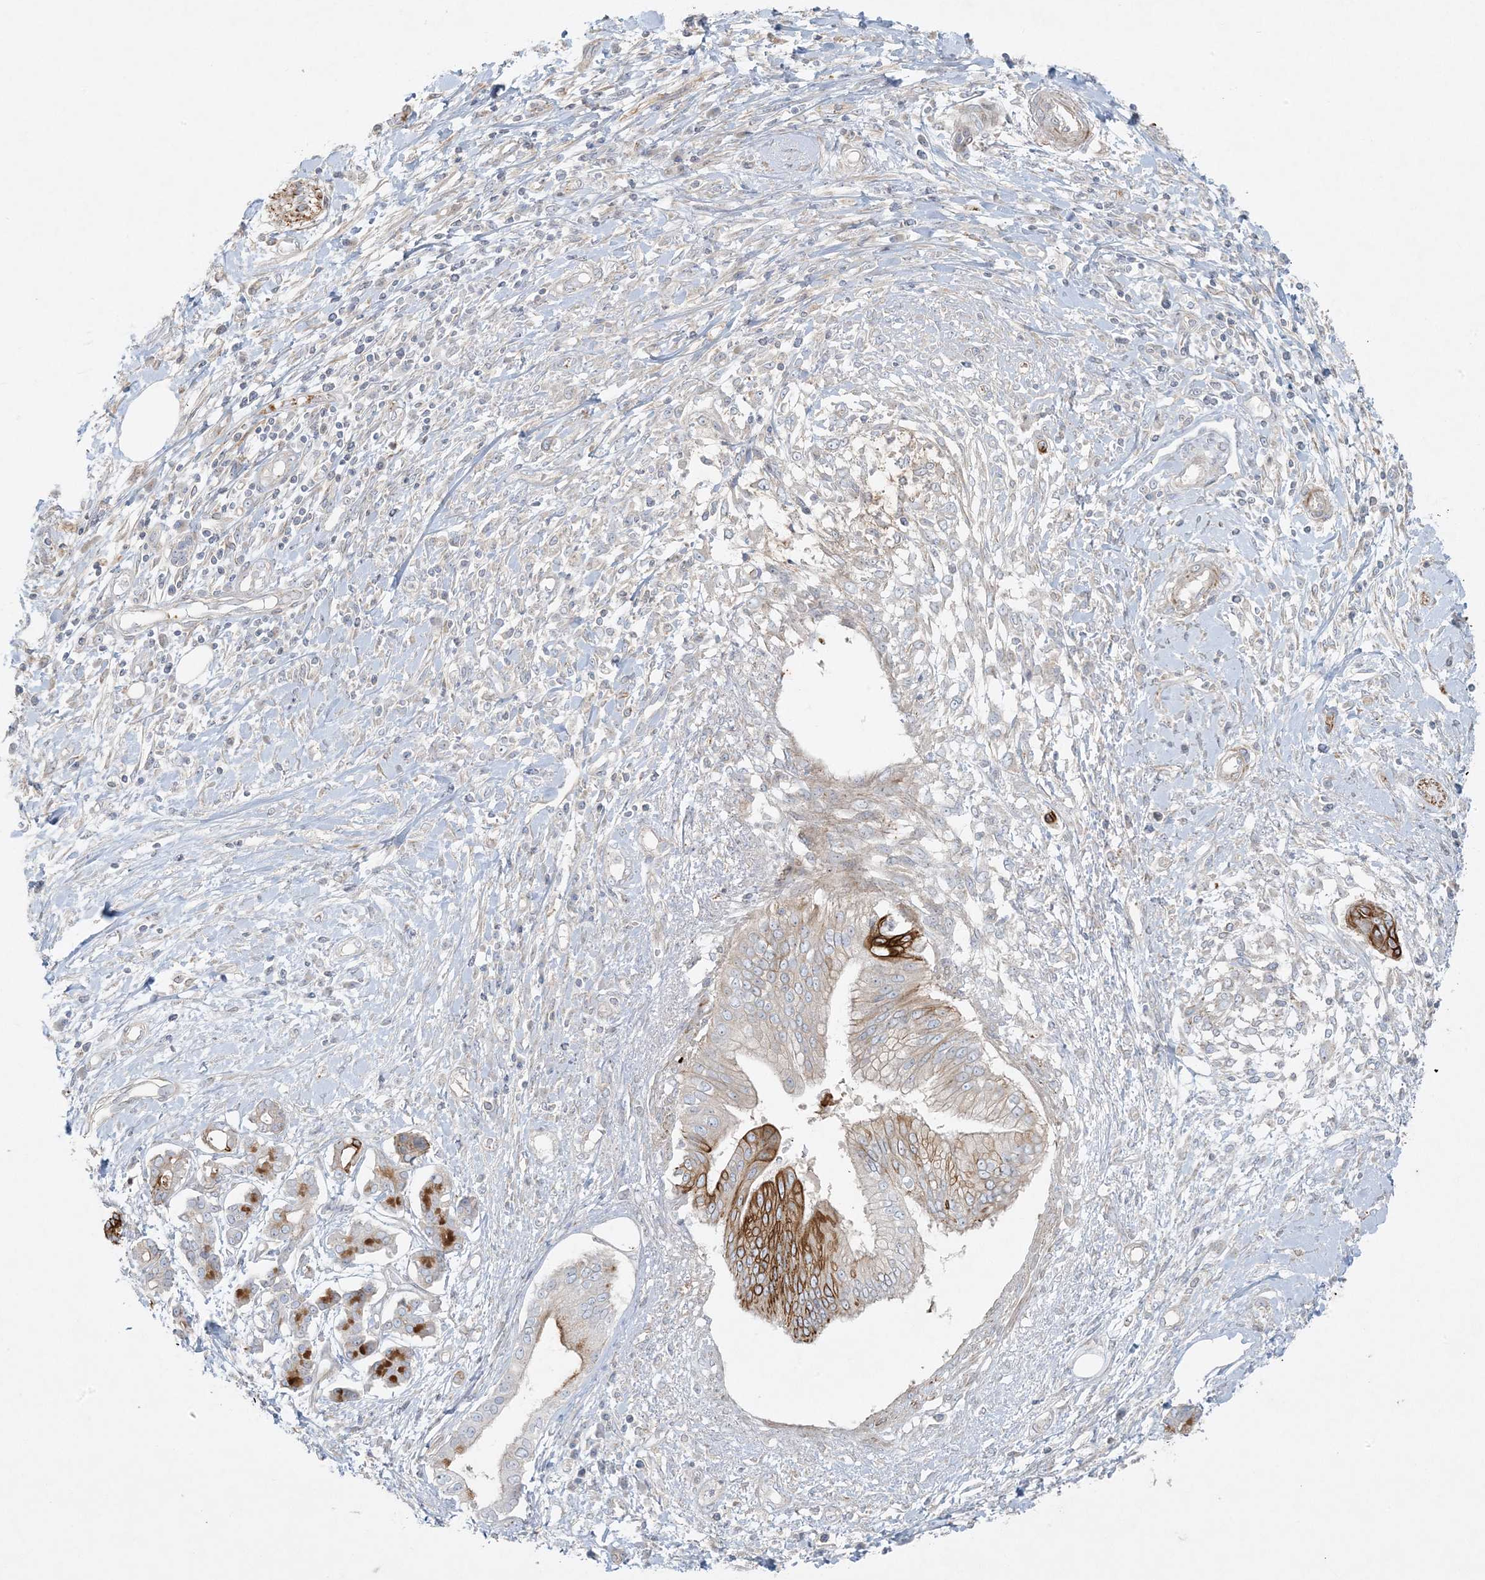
{"staining": {"intensity": "strong", "quantity": "<25%", "location": "cytoplasmic/membranous"}, "tissue": "pancreatic cancer", "cell_type": "Tumor cells", "image_type": "cancer", "snomed": [{"axis": "morphology", "description": "Adenocarcinoma, NOS"}, {"axis": "topography", "description": "Pancreas"}], "caption": "Human adenocarcinoma (pancreatic) stained with a protein marker shows strong staining in tumor cells.", "gene": "PIK3R4", "patient": {"sex": "female", "age": 56}}